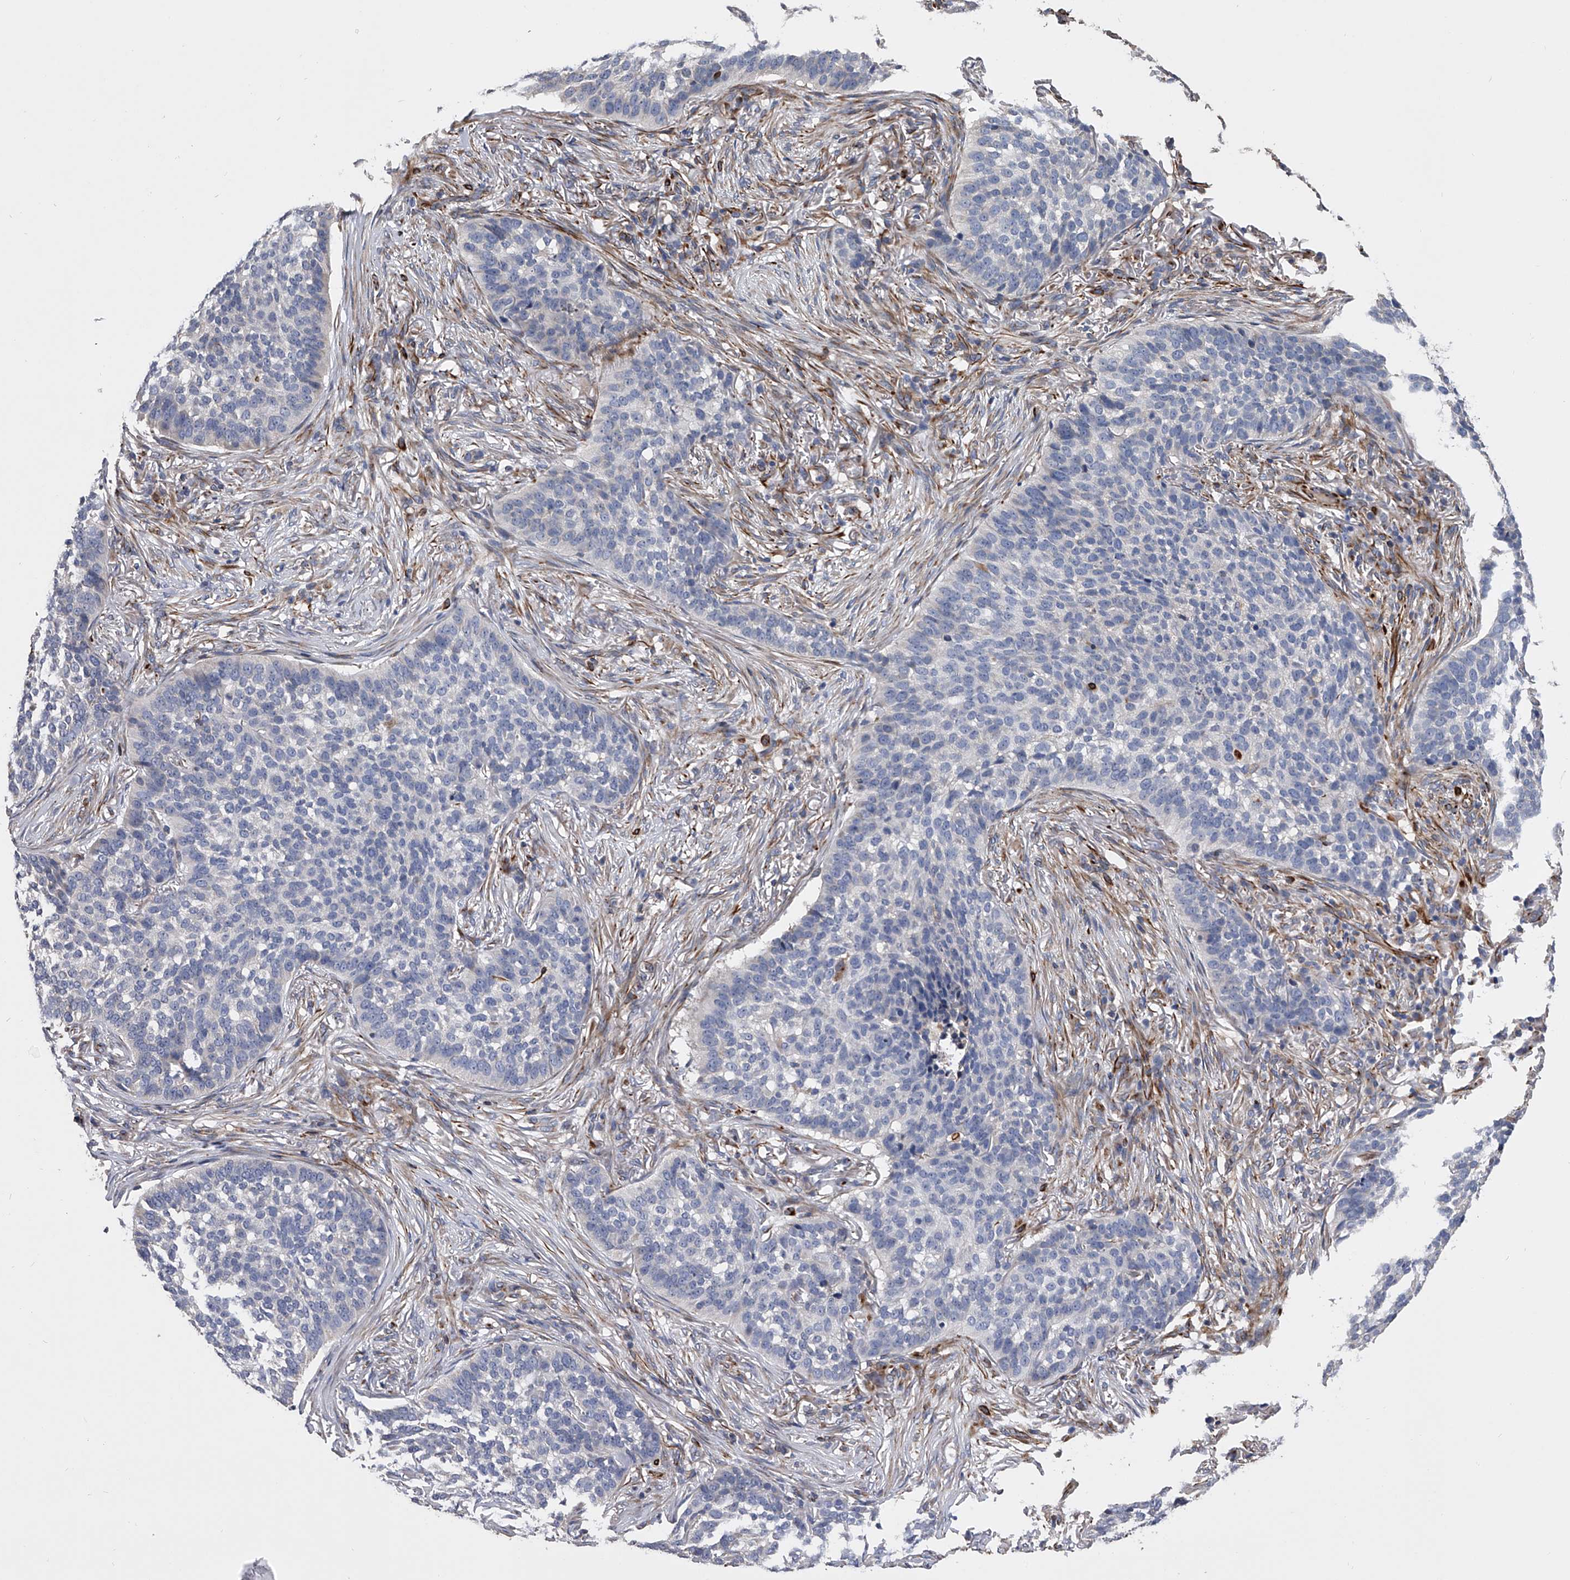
{"staining": {"intensity": "negative", "quantity": "none", "location": "none"}, "tissue": "skin cancer", "cell_type": "Tumor cells", "image_type": "cancer", "snomed": [{"axis": "morphology", "description": "Basal cell carcinoma"}, {"axis": "topography", "description": "Skin"}], "caption": "Tumor cells show no significant protein expression in skin basal cell carcinoma. The staining was performed using DAB (3,3'-diaminobenzidine) to visualize the protein expression in brown, while the nuclei were stained in blue with hematoxylin (Magnification: 20x).", "gene": "EFCAB7", "patient": {"sex": "male", "age": 85}}